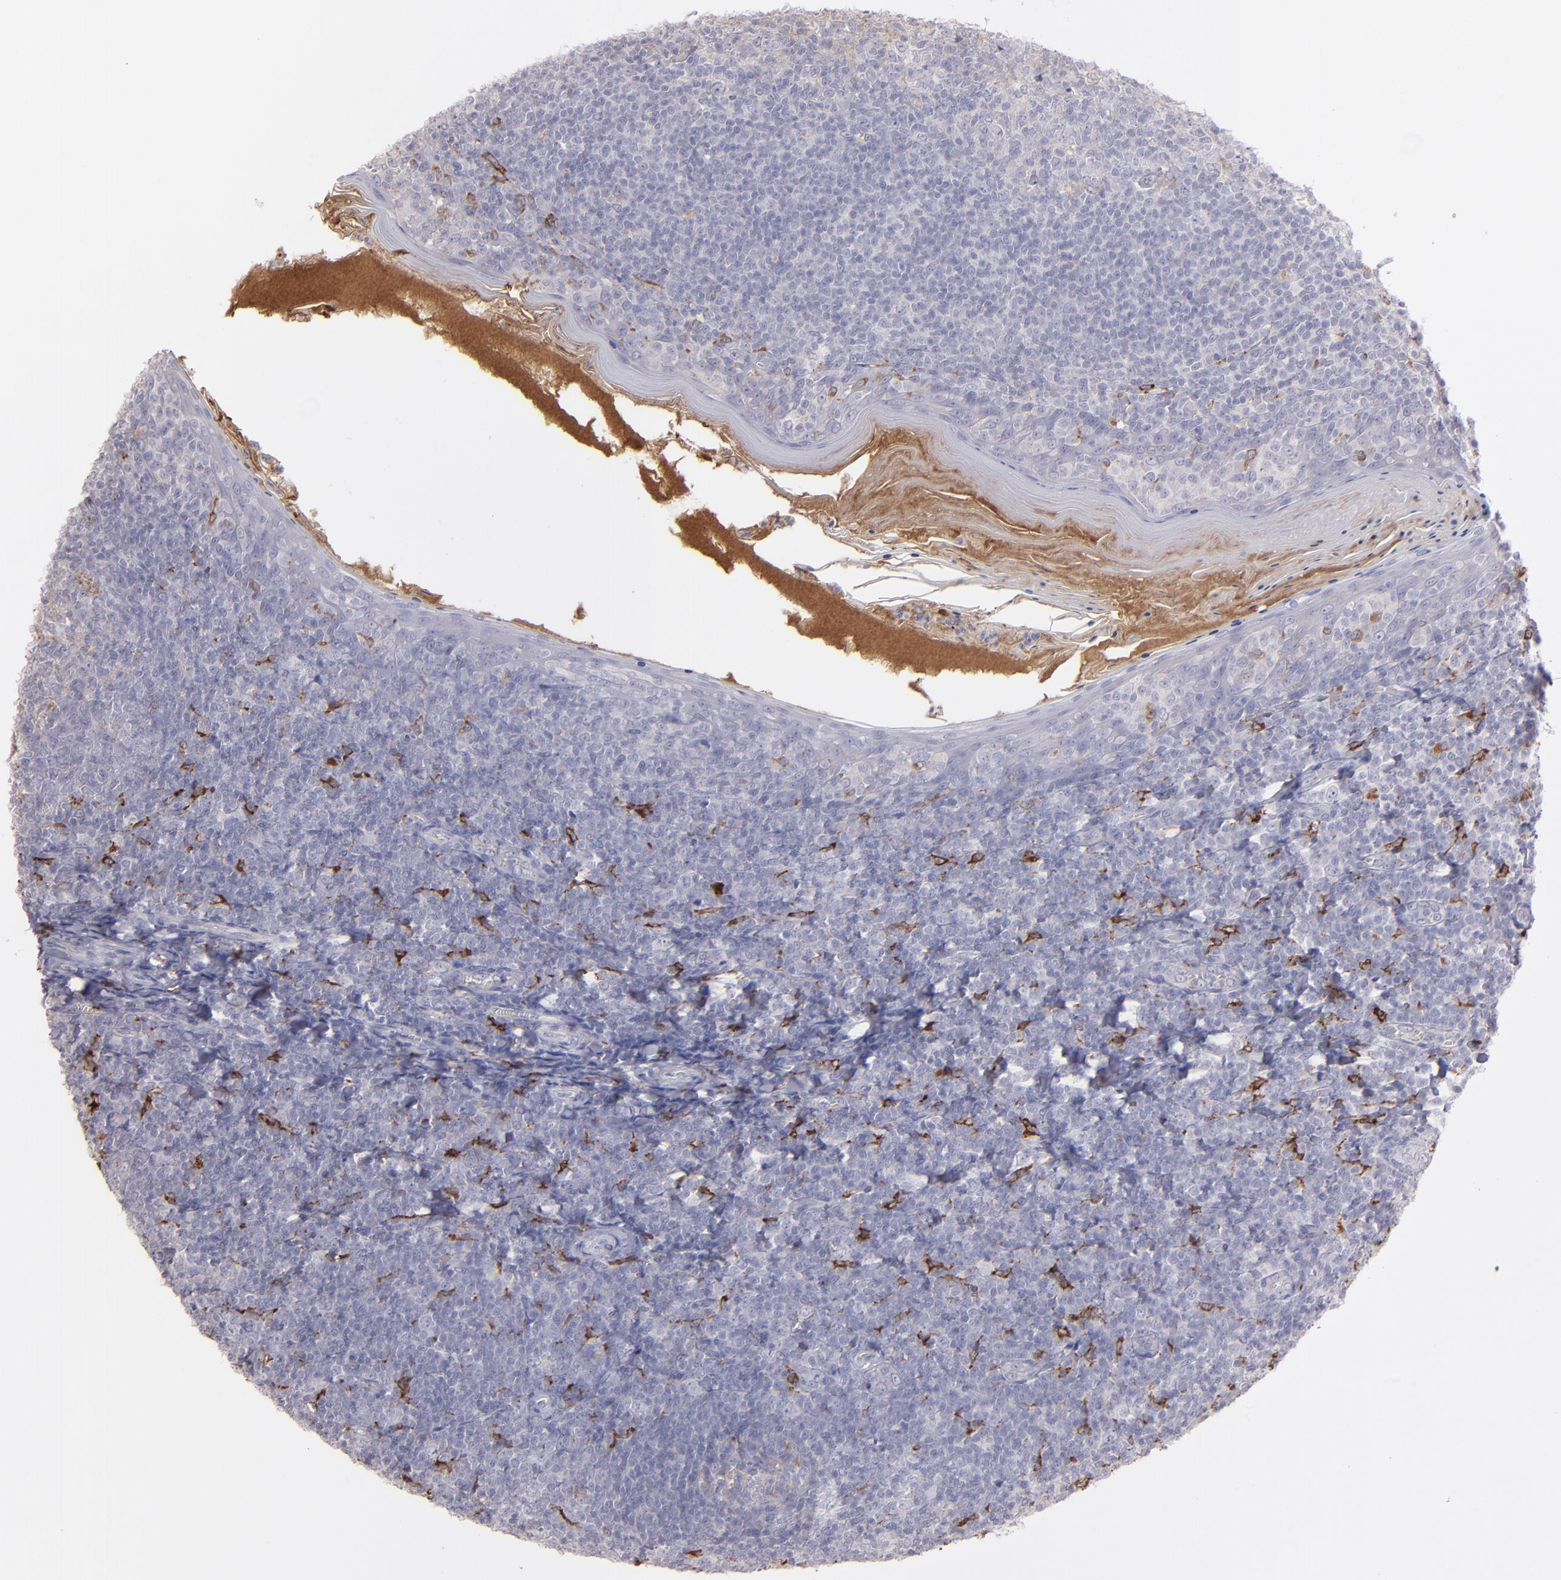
{"staining": {"intensity": "negative", "quantity": "none", "location": "none"}, "tissue": "tonsil", "cell_type": "Germinal center cells", "image_type": "normal", "snomed": [{"axis": "morphology", "description": "Normal tissue, NOS"}, {"axis": "topography", "description": "Tonsil"}], "caption": "Germinal center cells are negative for brown protein staining in benign tonsil. (DAB immunohistochemistry with hematoxylin counter stain).", "gene": "C1QA", "patient": {"sex": "male", "age": 31}}